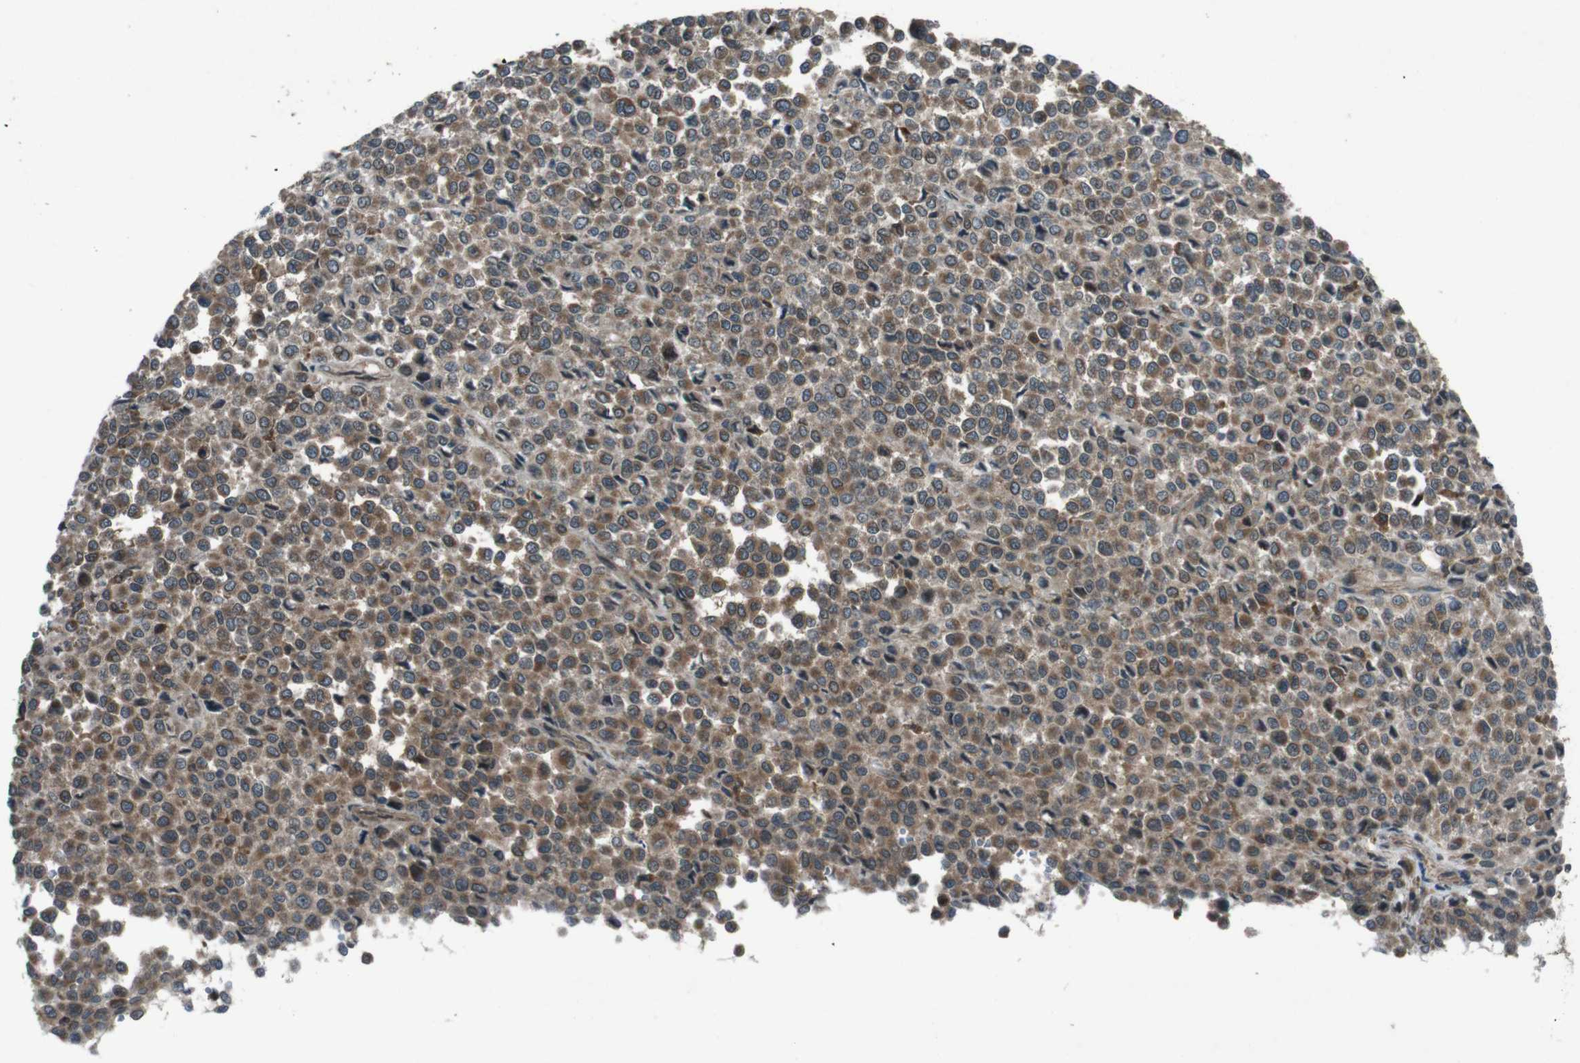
{"staining": {"intensity": "moderate", "quantity": ">75%", "location": "cytoplasmic/membranous"}, "tissue": "melanoma", "cell_type": "Tumor cells", "image_type": "cancer", "snomed": [{"axis": "morphology", "description": "Malignant melanoma, Metastatic site"}, {"axis": "topography", "description": "Pancreas"}], "caption": "This histopathology image demonstrates melanoma stained with immunohistochemistry to label a protein in brown. The cytoplasmic/membranous of tumor cells show moderate positivity for the protein. Nuclei are counter-stained blue.", "gene": "SLC27A4", "patient": {"sex": "female", "age": 30}}